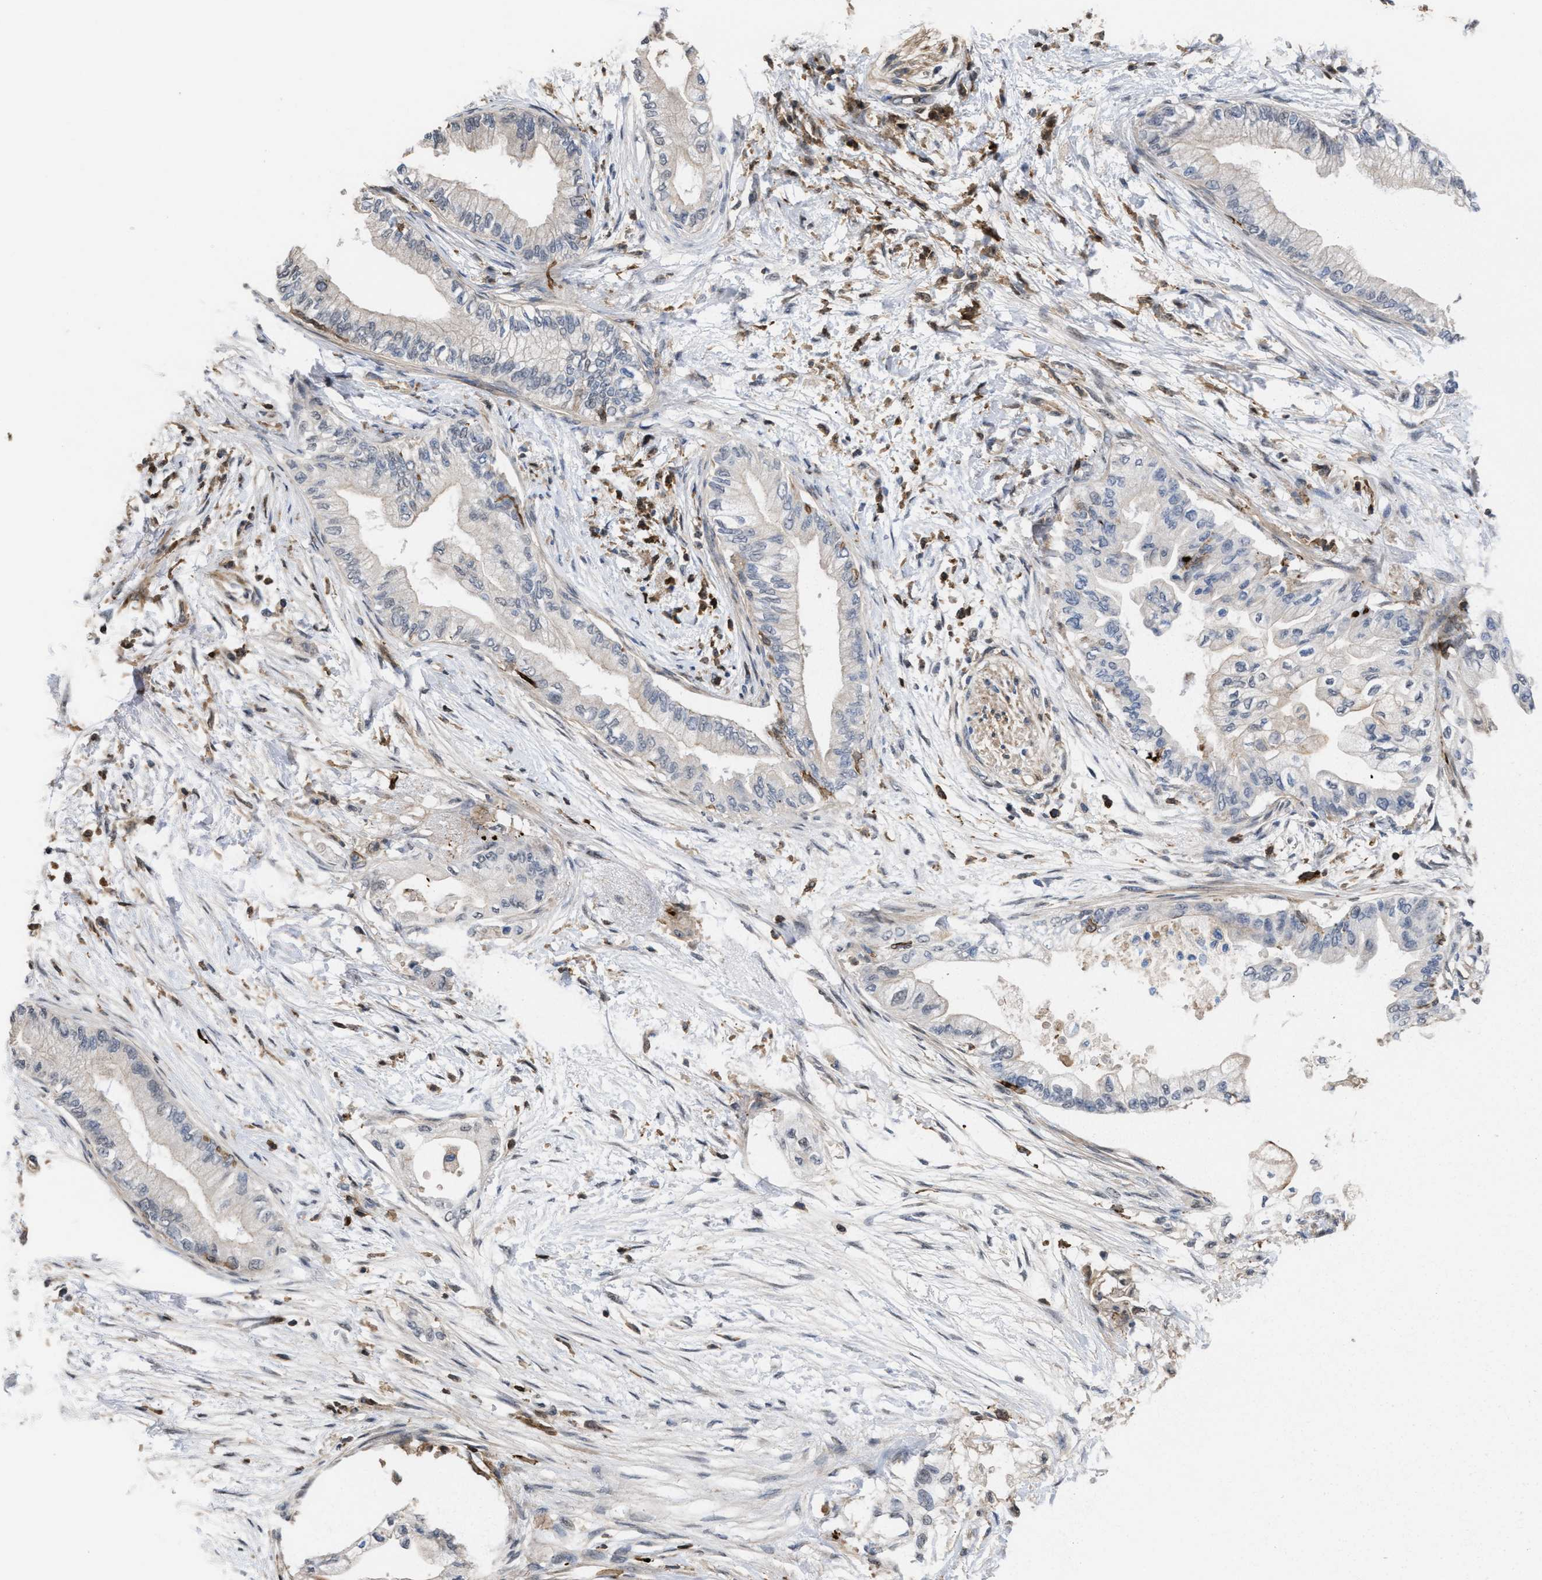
{"staining": {"intensity": "negative", "quantity": "none", "location": "none"}, "tissue": "pancreatic cancer", "cell_type": "Tumor cells", "image_type": "cancer", "snomed": [{"axis": "morphology", "description": "Normal tissue, NOS"}, {"axis": "morphology", "description": "Adenocarcinoma, NOS"}, {"axis": "topography", "description": "Pancreas"}, {"axis": "topography", "description": "Duodenum"}], "caption": "The photomicrograph displays no significant expression in tumor cells of pancreatic cancer (adenocarcinoma). The staining is performed using DAB (3,3'-diaminobenzidine) brown chromogen with nuclei counter-stained in using hematoxylin.", "gene": "PTPRE", "patient": {"sex": "female", "age": 60}}